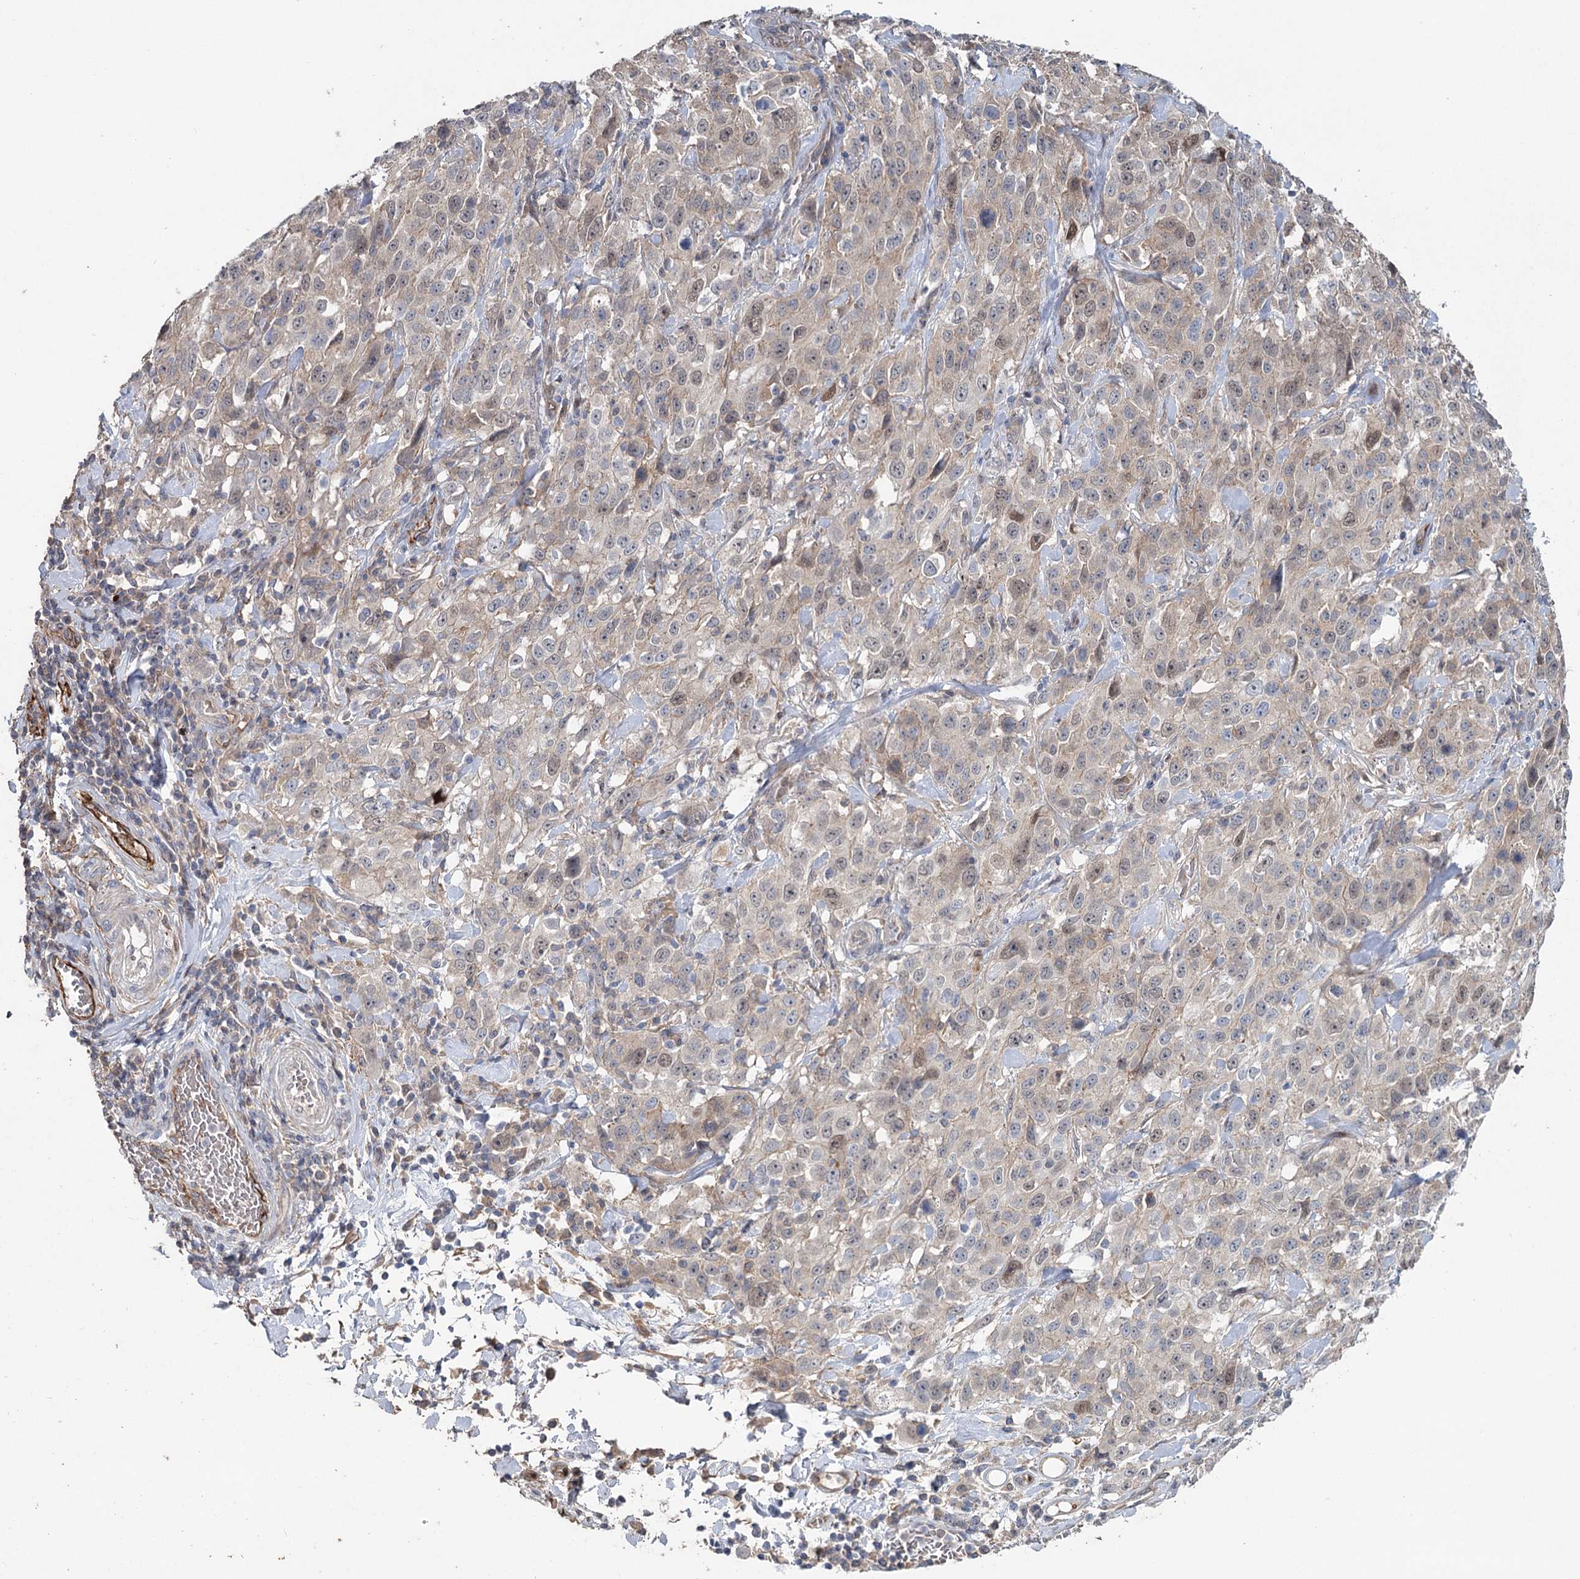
{"staining": {"intensity": "weak", "quantity": "<25%", "location": "cytoplasmic/membranous,nuclear"}, "tissue": "stomach cancer", "cell_type": "Tumor cells", "image_type": "cancer", "snomed": [{"axis": "morphology", "description": "Normal tissue, NOS"}, {"axis": "morphology", "description": "Adenocarcinoma, NOS"}, {"axis": "topography", "description": "Lymph node"}, {"axis": "topography", "description": "Stomach"}], "caption": "This is a image of IHC staining of stomach cancer, which shows no expression in tumor cells. (DAB immunohistochemistry visualized using brightfield microscopy, high magnification).", "gene": "MAP3K13", "patient": {"sex": "male", "age": 48}}